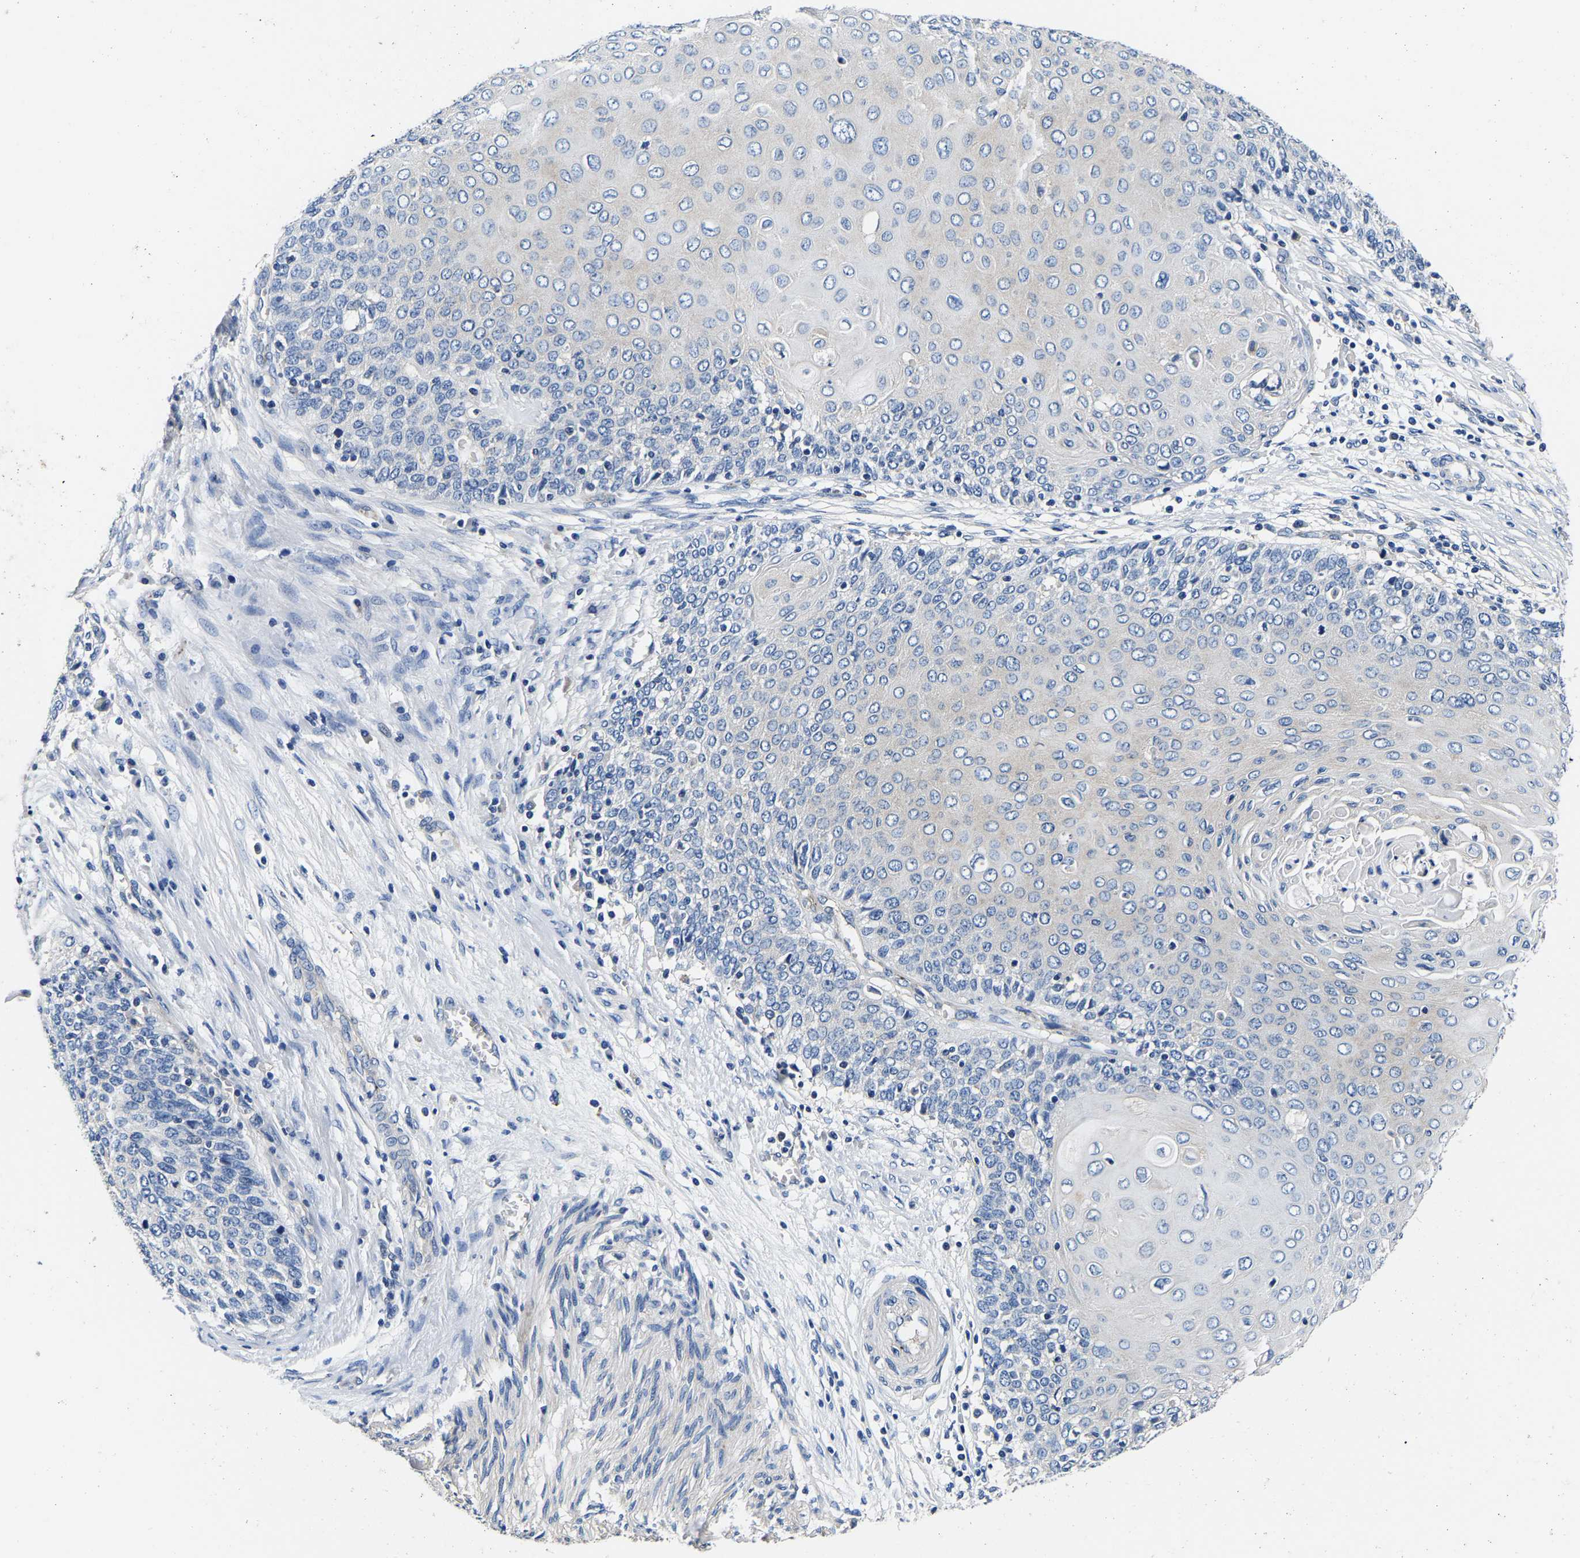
{"staining": {"intensity": "negative", "quantity": "none", "location": "none"}, "tissue": "cervical cancer", "cell_type": "Tumor cells", "image_type": "cancer", "snomed": [{"axis": "morphology", "description": "Squamous cell carcinoma, NOS"}, {"axis": "topography", "description": "Cervix"}], "caption": "IHC image of neoplastic tissue: cervical cancer stained with DAB reveals no significant protein expression in tumor cells. (DAB (3,3'-diaminobenzidine) immunohistochemistry, high magnification).", "gene": "SH3GLB1", "patient": {"sex": "female", "age": 39}}